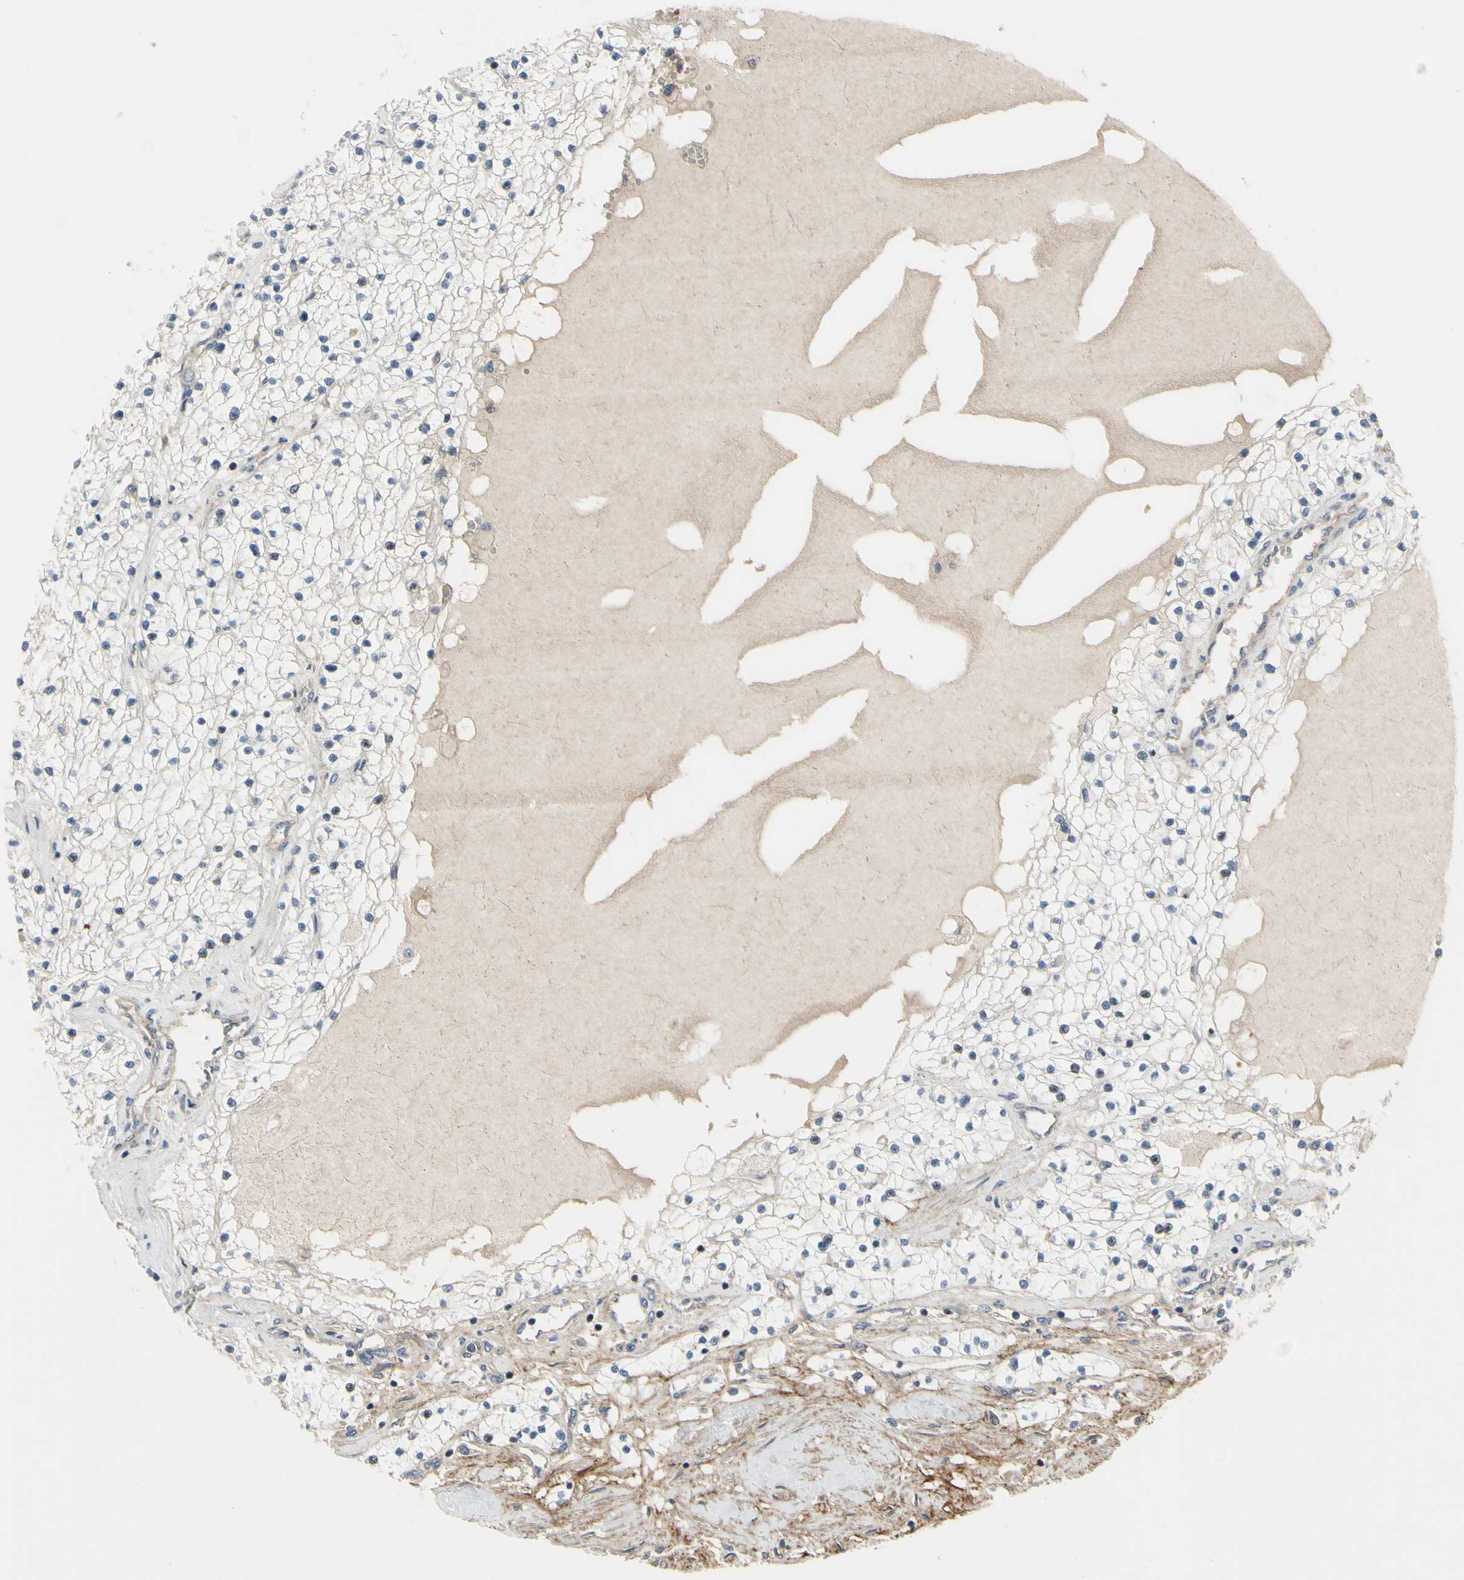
{"staining": {"intensity": "negative", "quantity": "none", "location": "none"}, "tissue": "renal cancer", "cell_type": "Tumor cells", "image_type": "cancer", "snomed": [{"axis": "morphology", "description": "Adenocarcinoma, NOS"}, {"axis": "topography", "description": "Kidney"}], "caption": "This is an immunohistochemistry photomicrograph of human renal cancer (adenocarcinoma). There is no staining in tumor cells.", "gene": "COMMD9", "patient": {"sex": "male", "age": 68}}